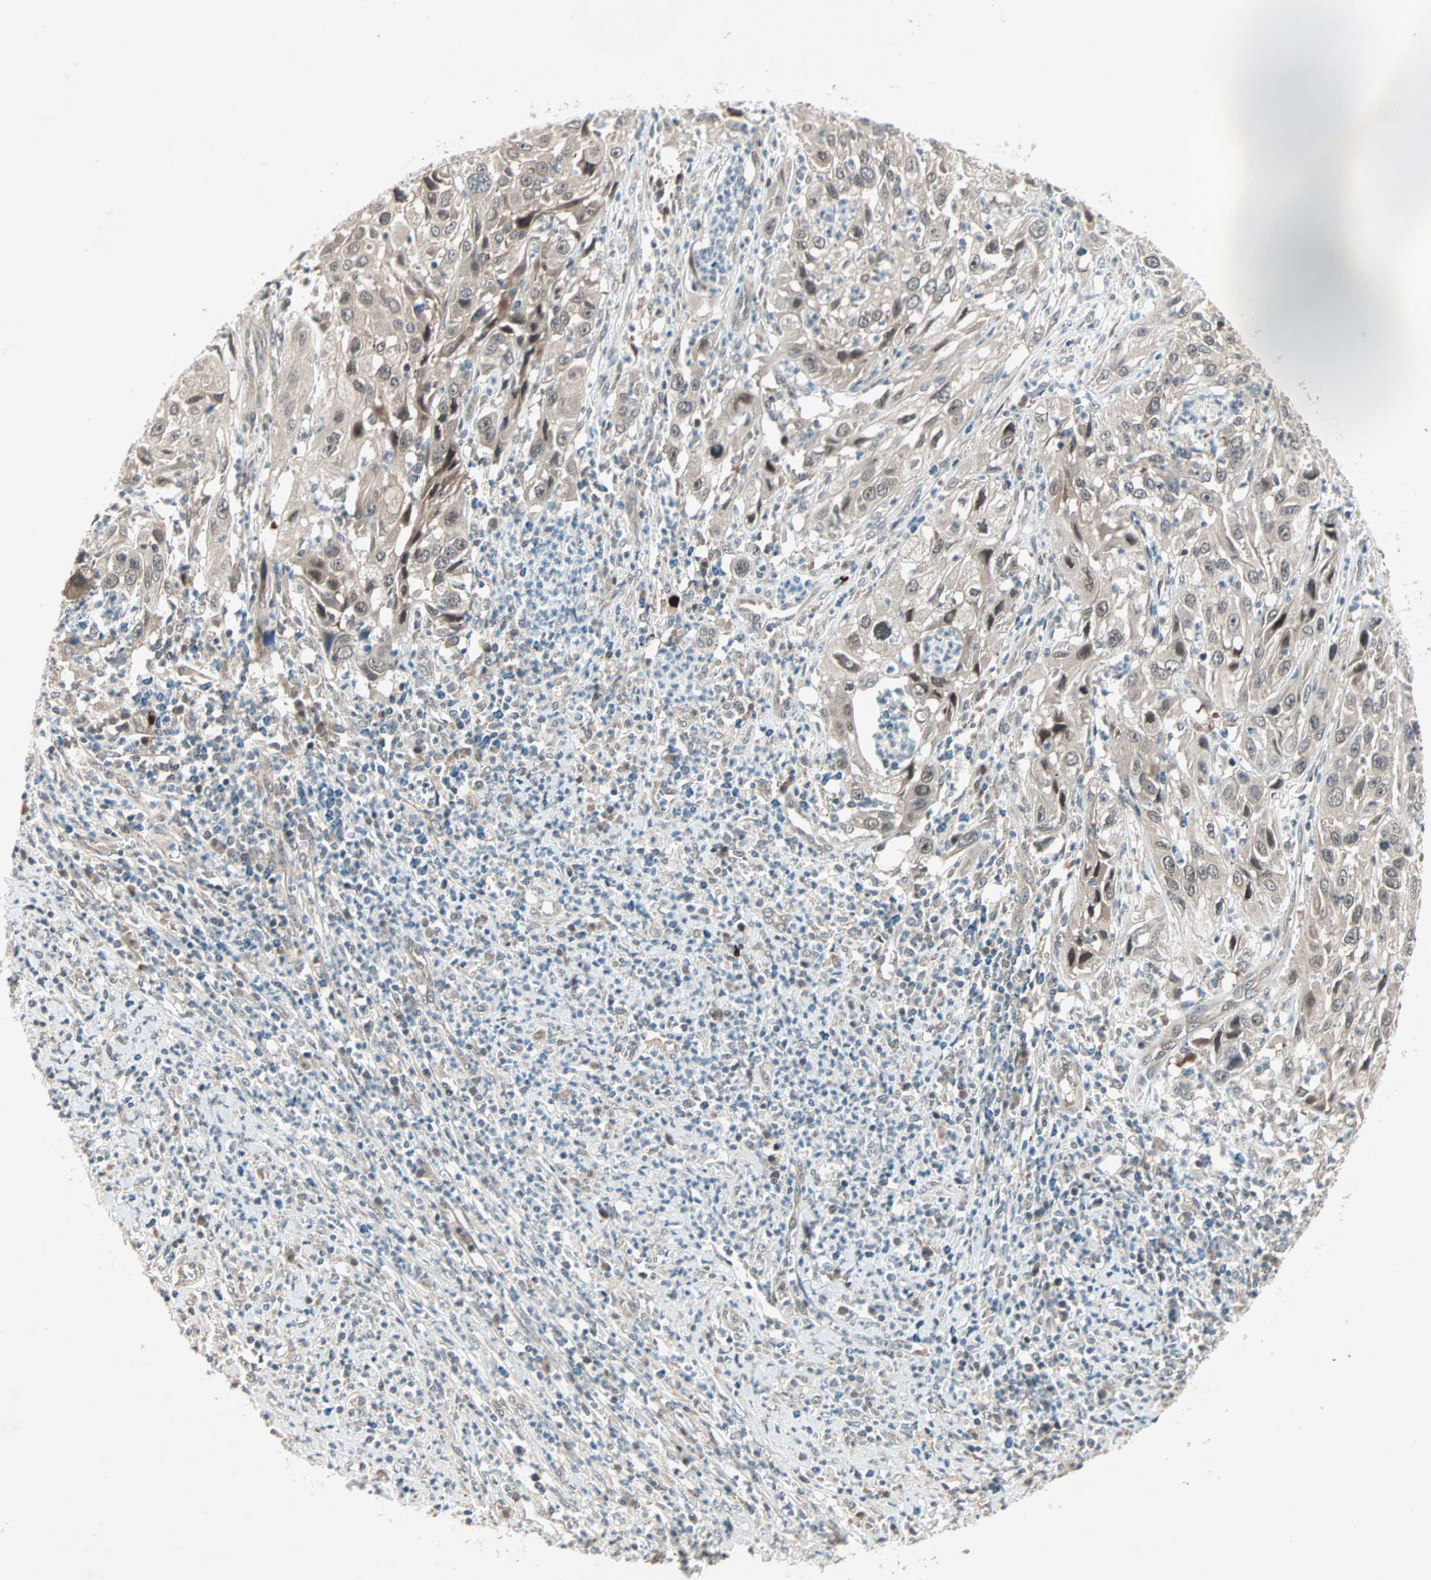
{"staining": {"intensity": "weak", "quantity": "25%-75%", "location": "cytoplasmic/membranous,nuclear"}, "tissue": "cervical cancer", "cell_type": "Tumor cells", "image_type": "cancer", "snomed": [{"axis": "morphology", "description": "Squamous cell carcinoma, NOS"}, {"axis": "topography", "description": "Cervix"}], "caption": "Protein staining demonstrates weak cytoplasmic/membranous and nuclear positivity in approximately 25%-75% of tumor cells in cervical cancer (squamous cell carcinoma). (DAB IHC, brown staining for protein, blue staining for nuclei).", "gene": "PGBD1", "patient": {"sex": "female", "age": 32}}